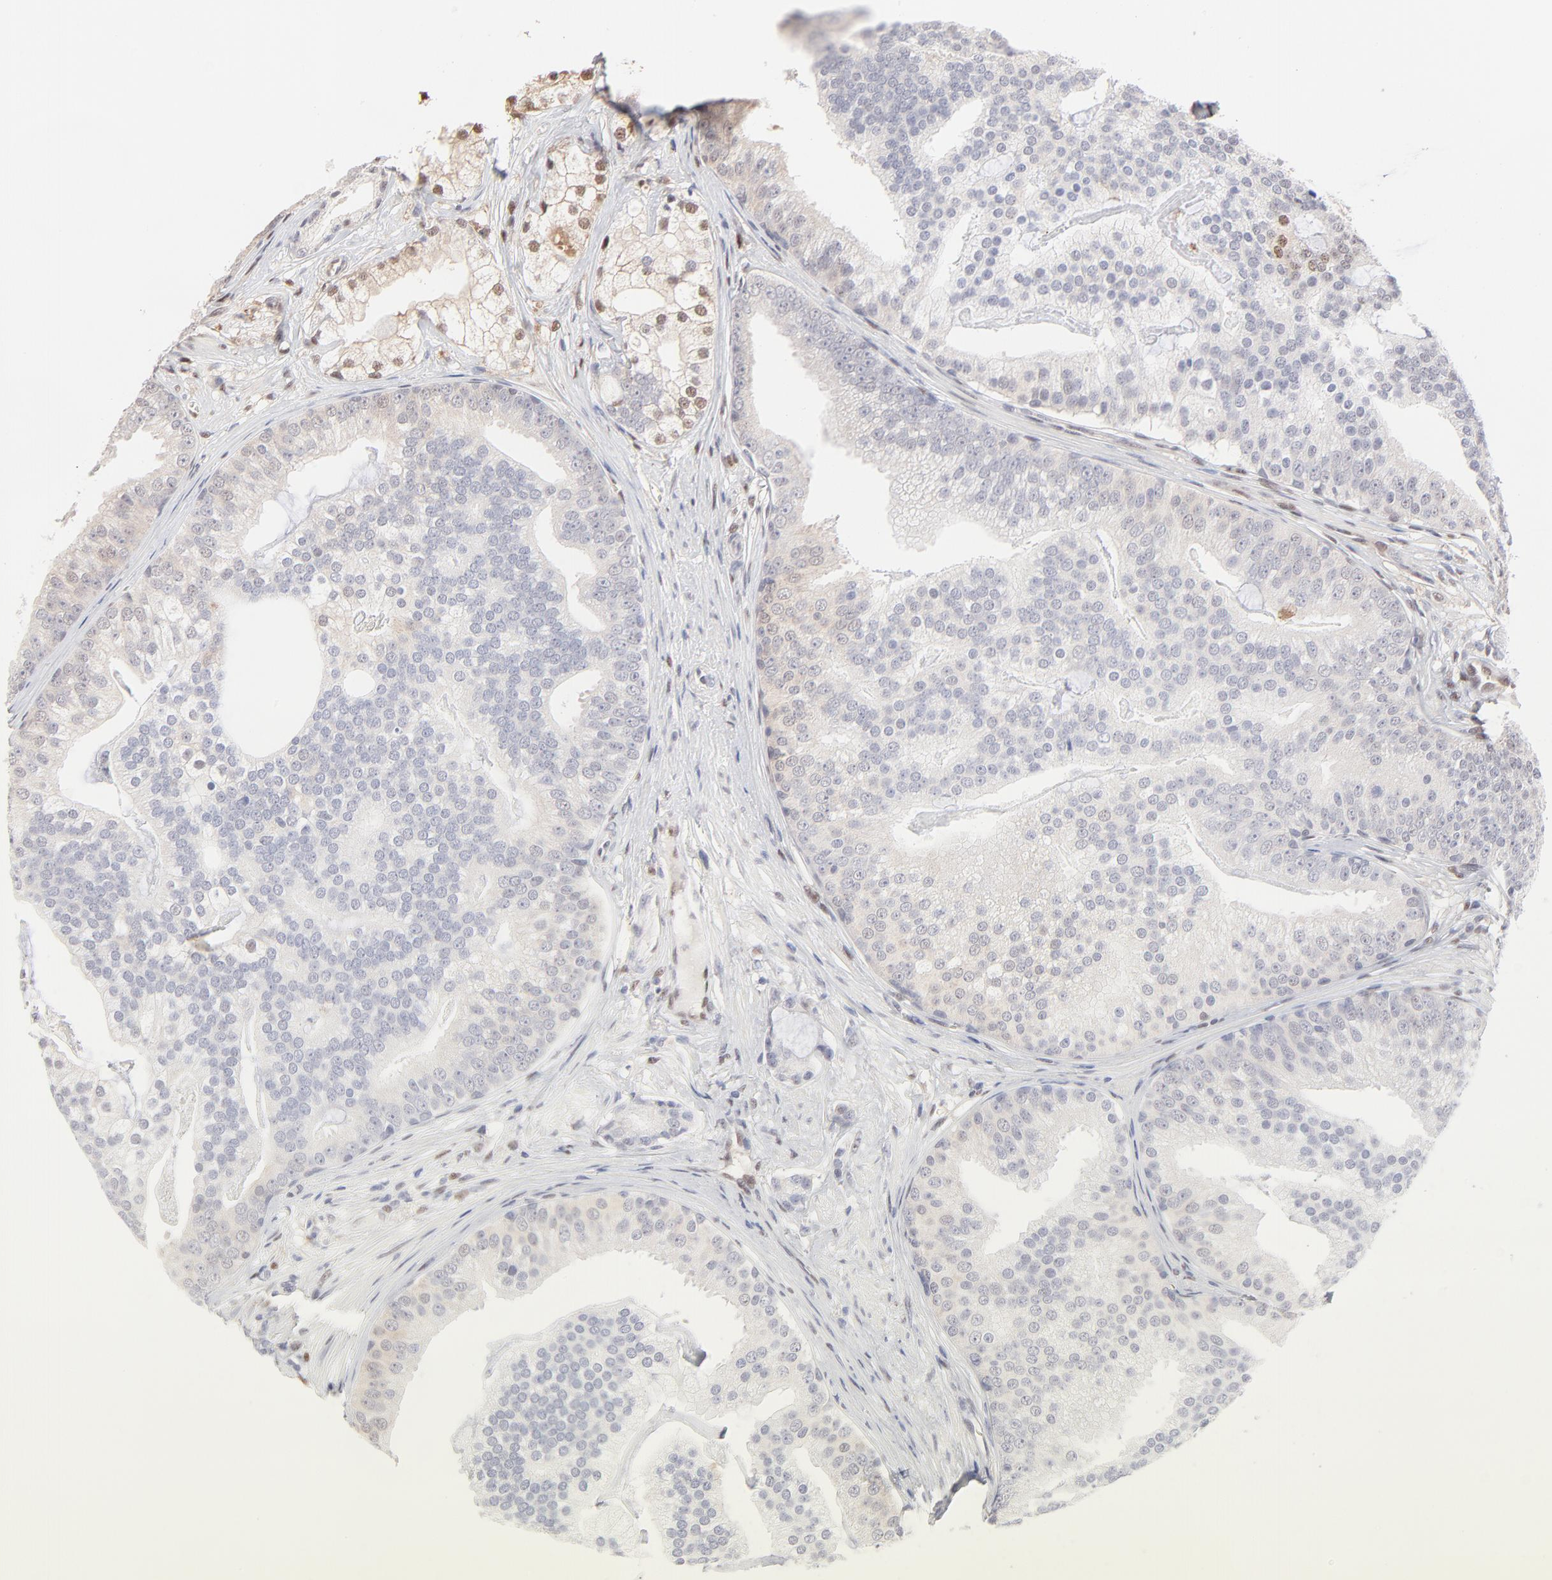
{"staining": {"intensity": "negative", "quantity": "none", "location": "none"}, "tissue": "prostate cancer", "cell_type": "Tumor cells", "image_type": "cancer", "snomed": [{"axis": "morphology", "description": "Adenocarcinoma, Low grade"}, {"axis": "topography", "description": "Prostate"}], "caption": "IHC image of neoplastic tissue: prostate cancer (adenocarcinoma (low-grade)) stained with DAB (3,3'-diaminobenzidine) displays no significant protein positivity in tumor cells.", "gene": "STAT3", "patient": {"sex": "male", "age": 58}}